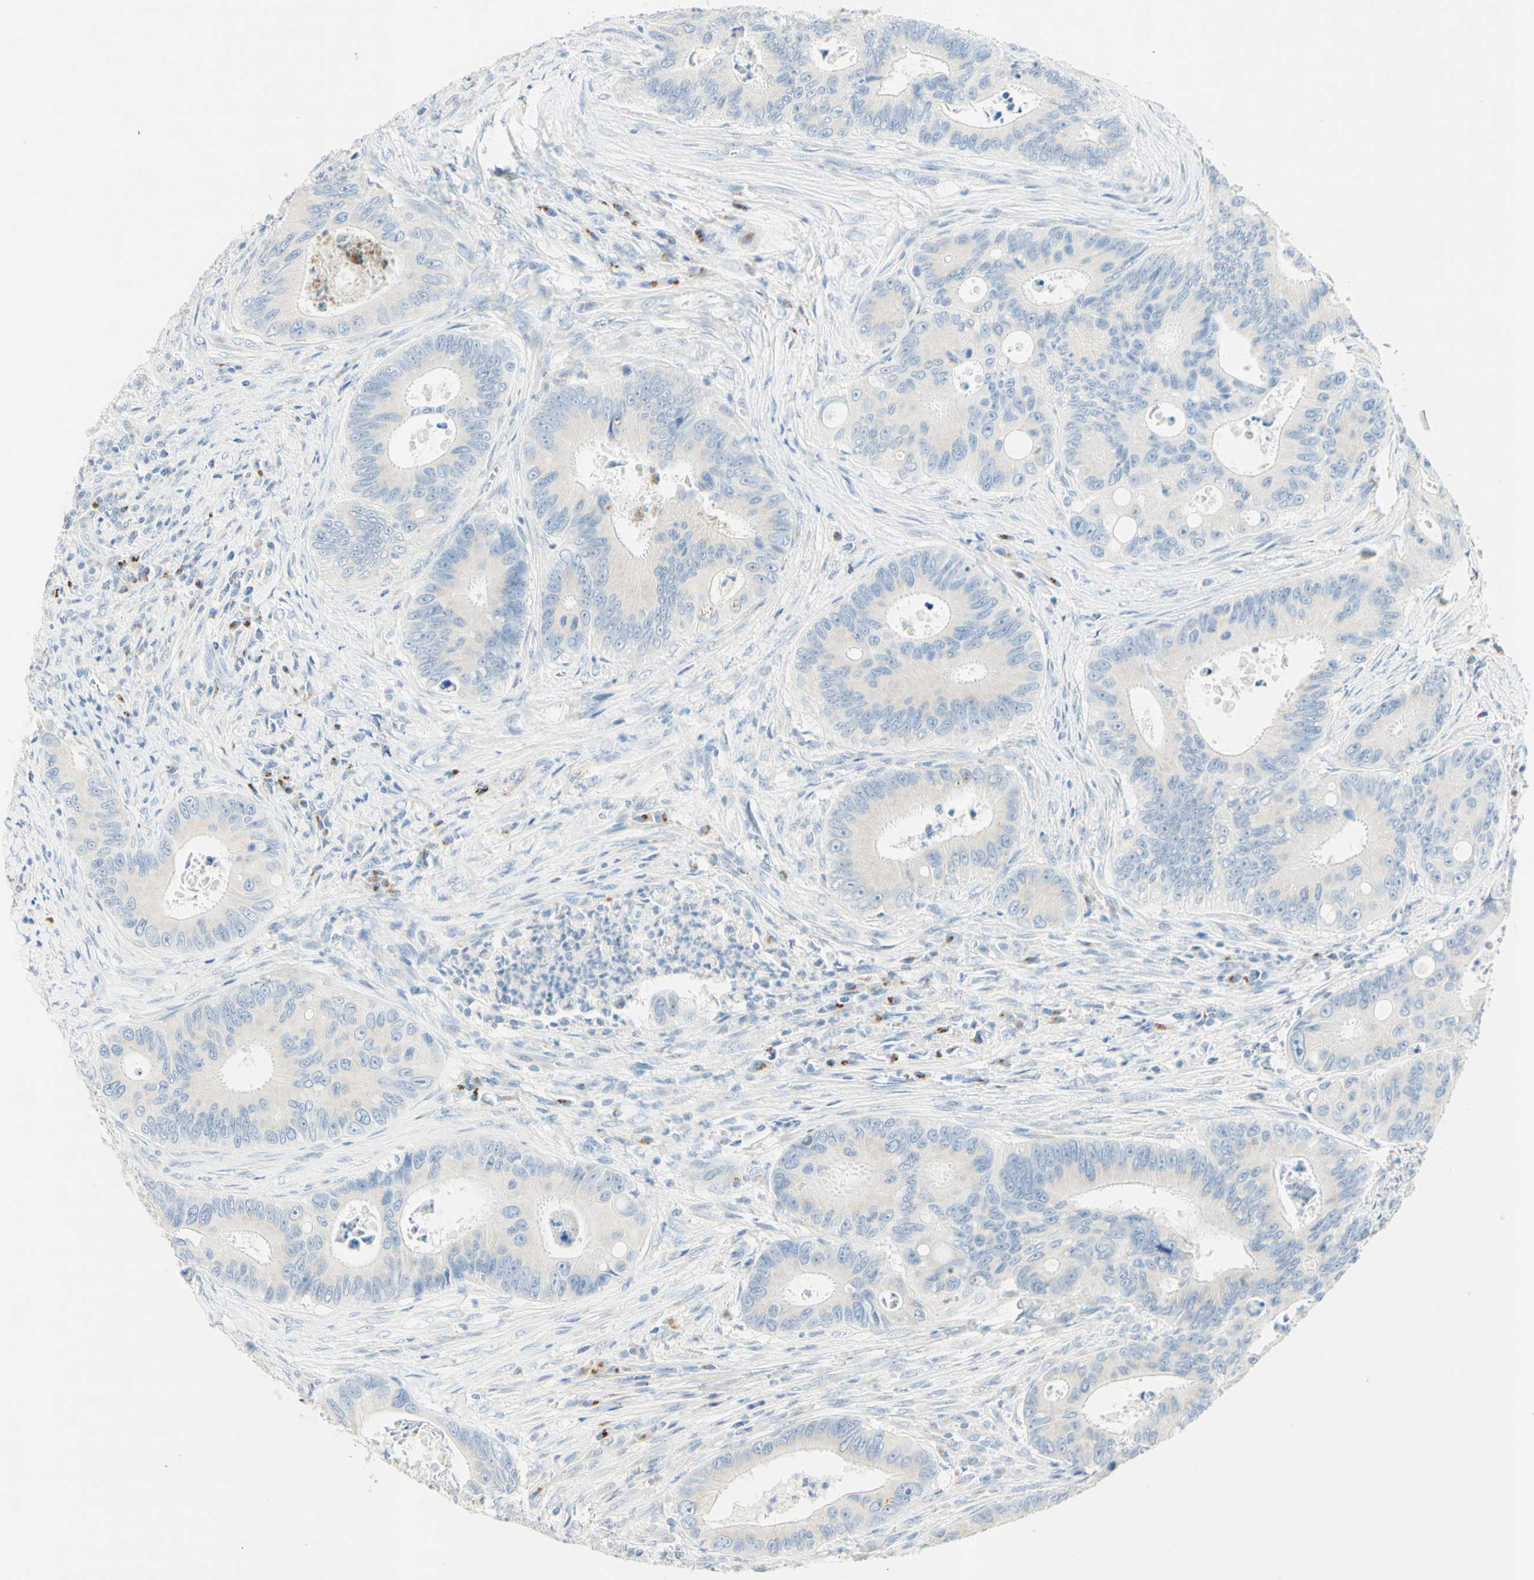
{"staining": {"intensity": "negative", "quantity": "none", "location": "none"}, "tissue": "colorectal cancer", "cell_type": "Tumor cells", "image_type": "cancer", "snomed": [{"axis": "morphology", "description": "Inflammation, NOS"}, {"axis": "morphology", "description": "Adenocarcinoma, NOS"}, {"axis": "topography", "description": "Colon"}], "caption": "Immunohistochemistry (IHC) of human adenocarcinoma (colorectal) shows no positivity in tumor cells. The staining is performed using DAB brown chromogen with nuclei counter-stained in using hematoxylin.", "gene": "MANEA", "patient": {"sex": "male", "age": 72}}